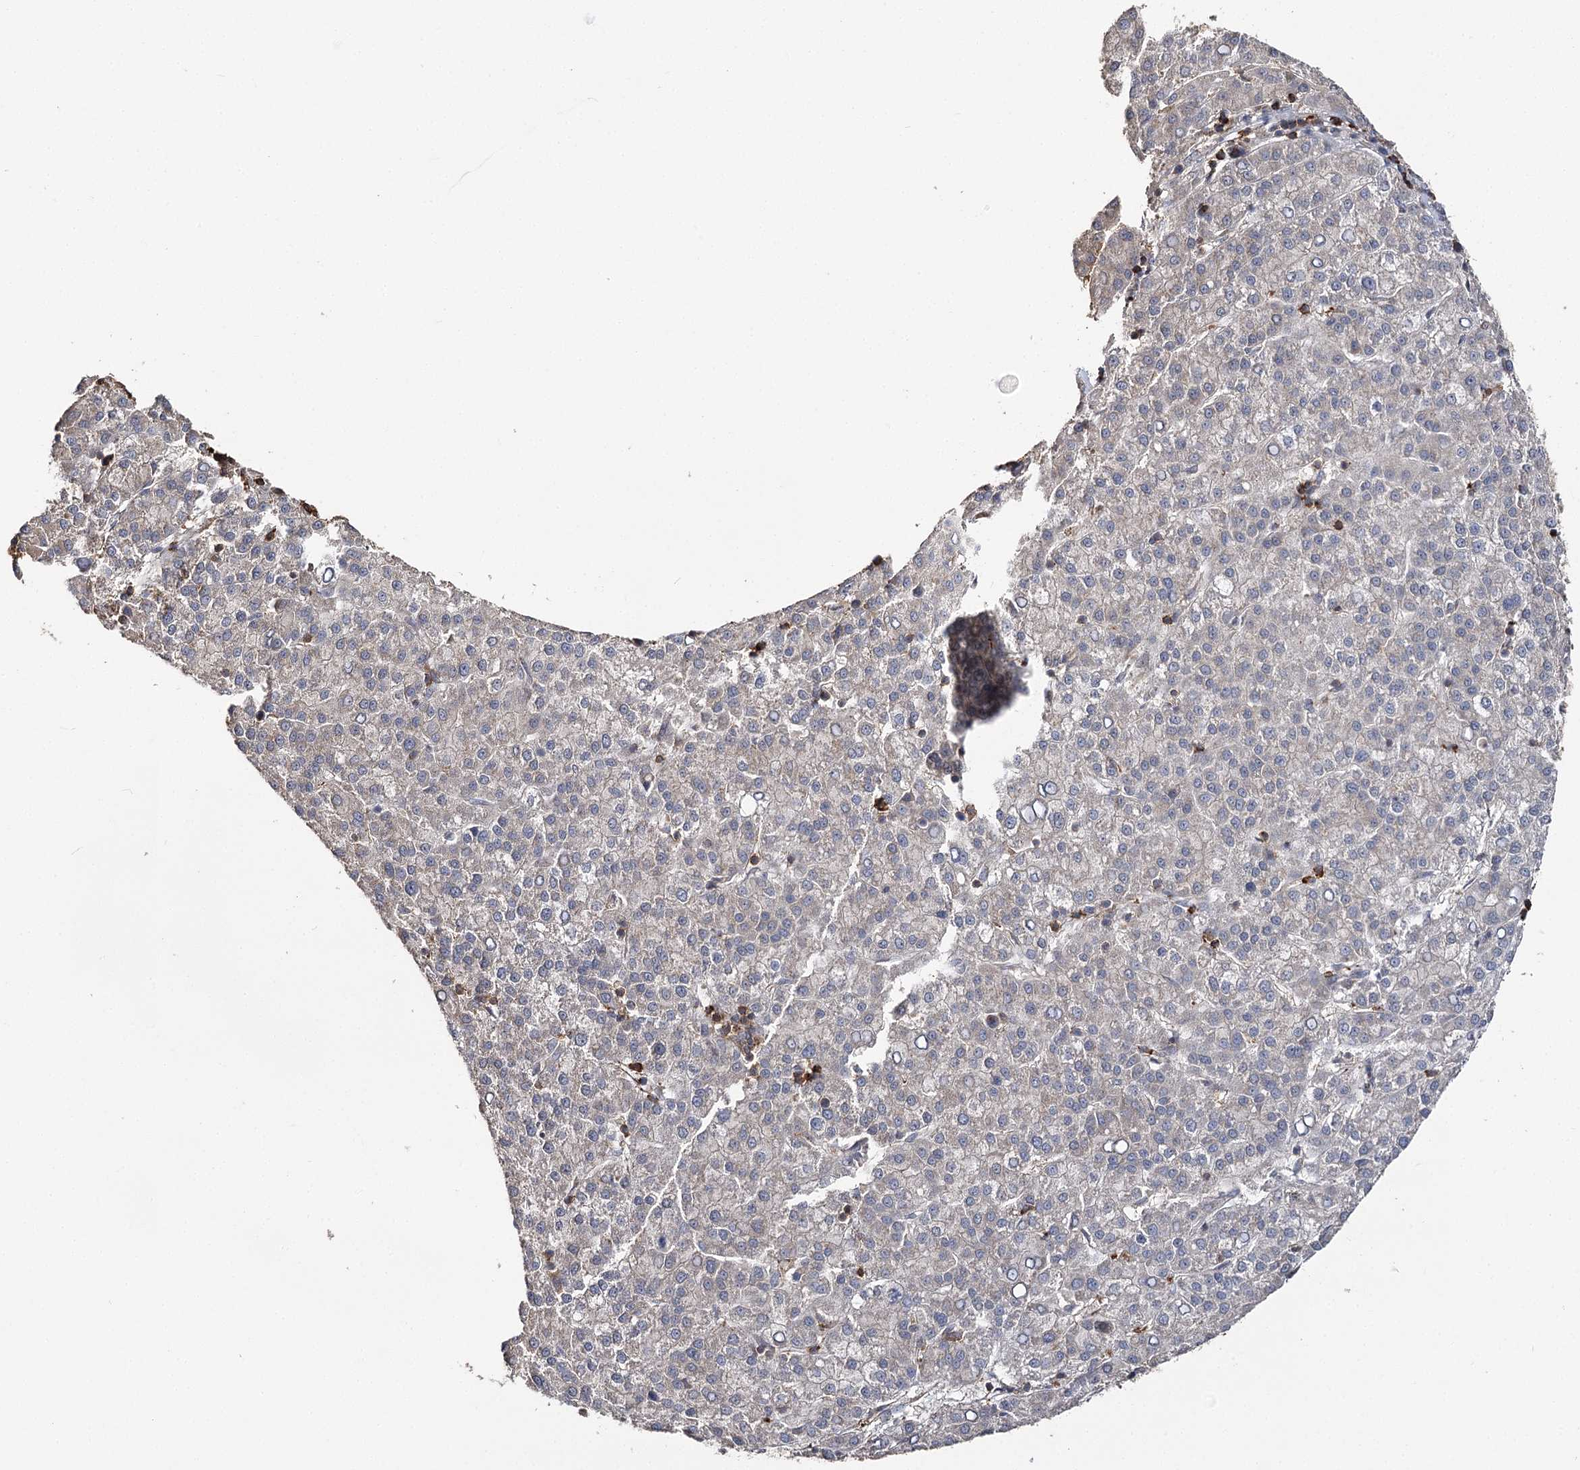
{"staining": {"intensity": "negative", "quantity": "none", "location": "none"}, "tissue": "liver cancer", "cell_type": "Tumor cells", "image_type": "cancer", "snomed": [{"axis": "morphology", "description": "Carcinoma, Hepatocellular, NOS"}, {"axis": "topography", "description": "Liver"}], "caption": "The histopathology image shows no staining of tumor cells in liver cancer (hepatocellular carcinoma).", "gene": "SEC24B", "patient": {"sex": "female", "age": 58}}